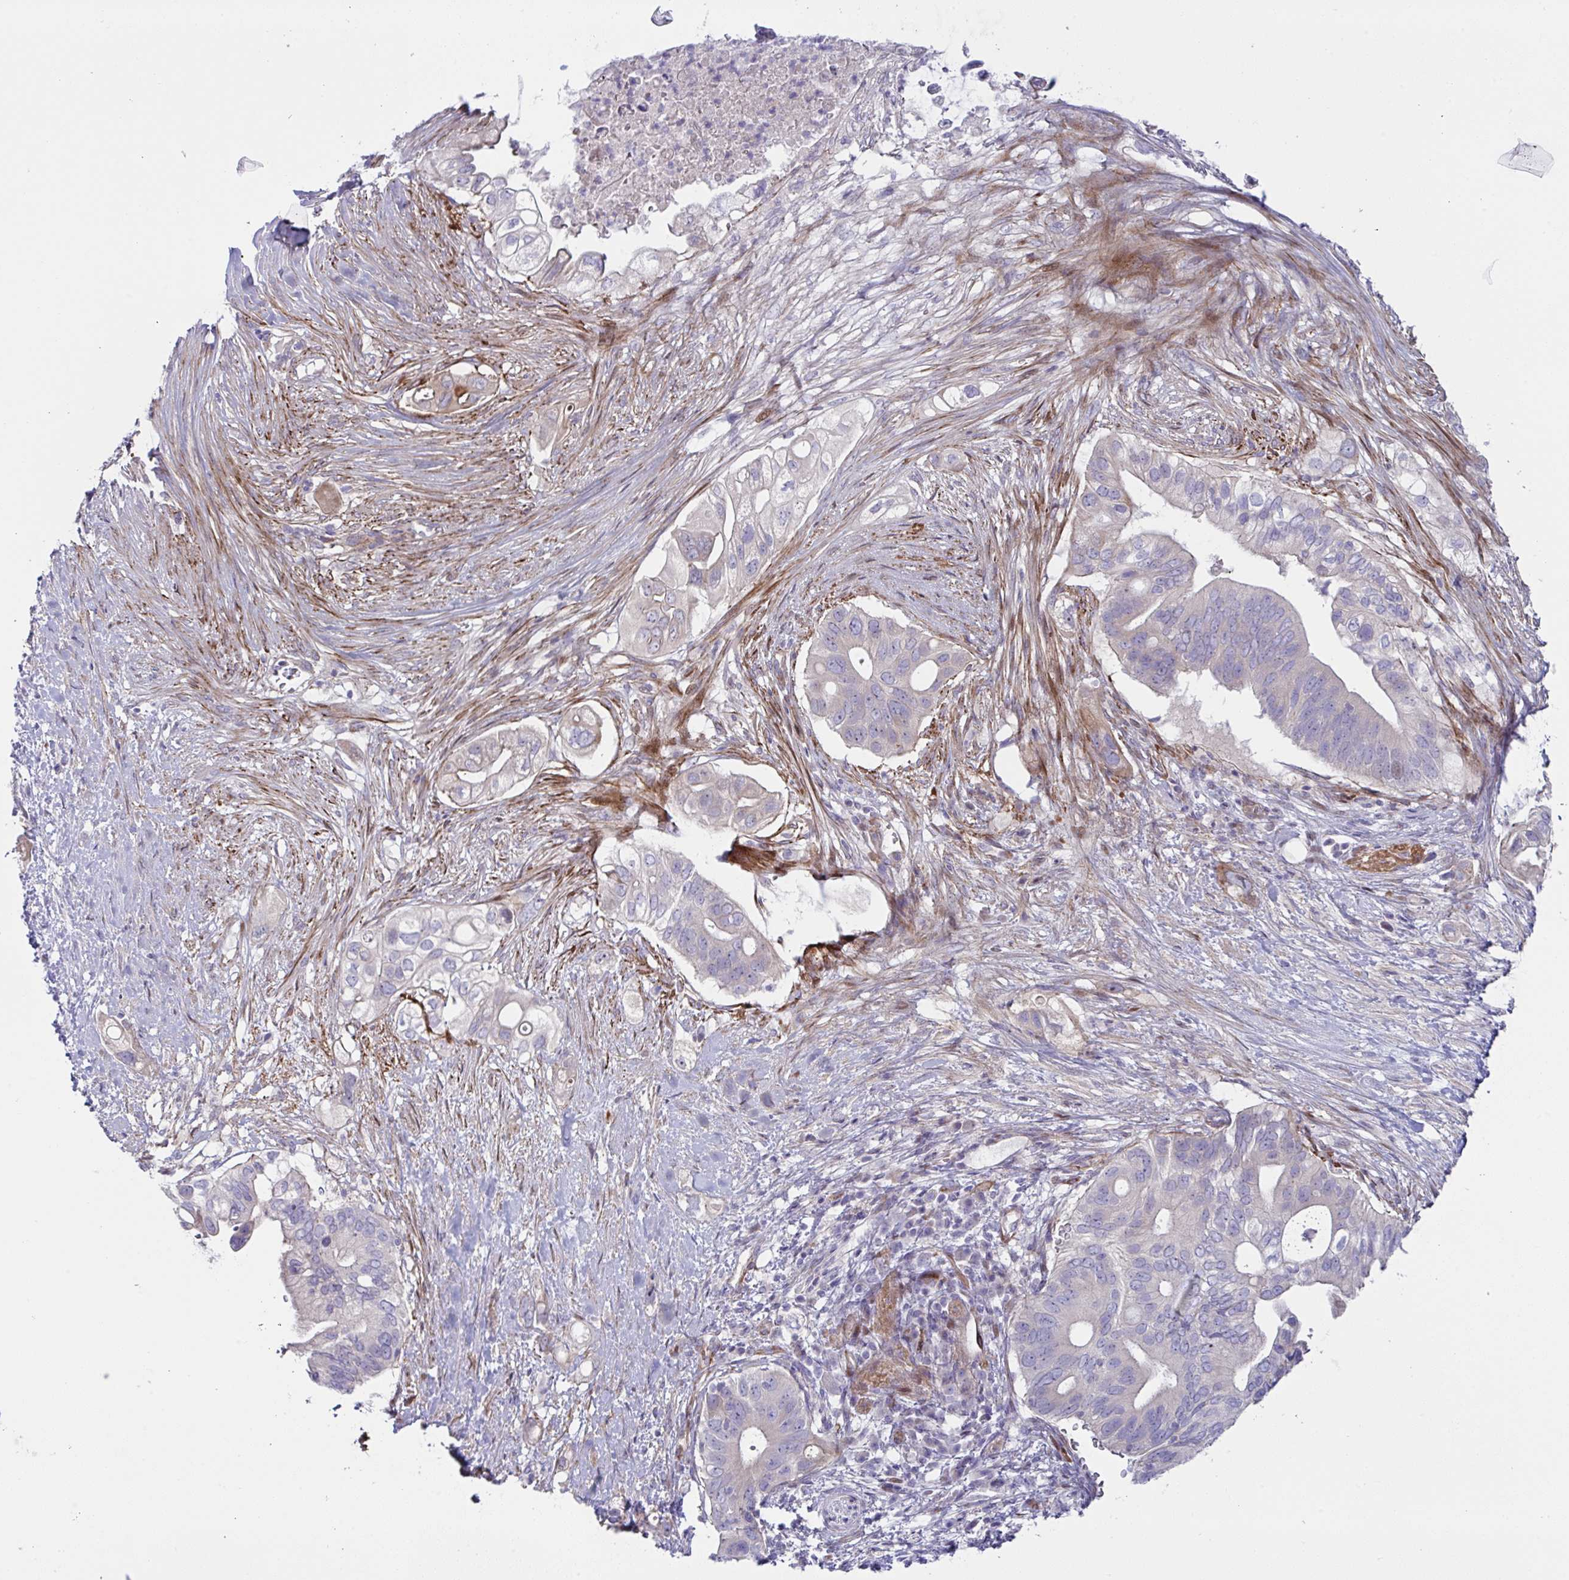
{"staining": {"intensity": "weak", "quantity": "<25%", "location": "nuclear"}, "tissue": "pancreatic cancer", "cell_type": "Tumor cells", "image_type": "cancer", "snomed": [{"axis": "morphology", "description": "Adenocarcinoma, NOS"}, {"axis": "topography", "description": "Pancreas"}], "caption": "Immunohistochemistry (IHC) photomicrograph of neoplastic tissue: human pancreatic cancer (adenocarcinoma) stained with DAB (3,3'-diaminobenzidine) exhibits no significant protein expression in tumor cells.", "gene": "ZNF713", "patient": {"sex": "female", "age": 72}}